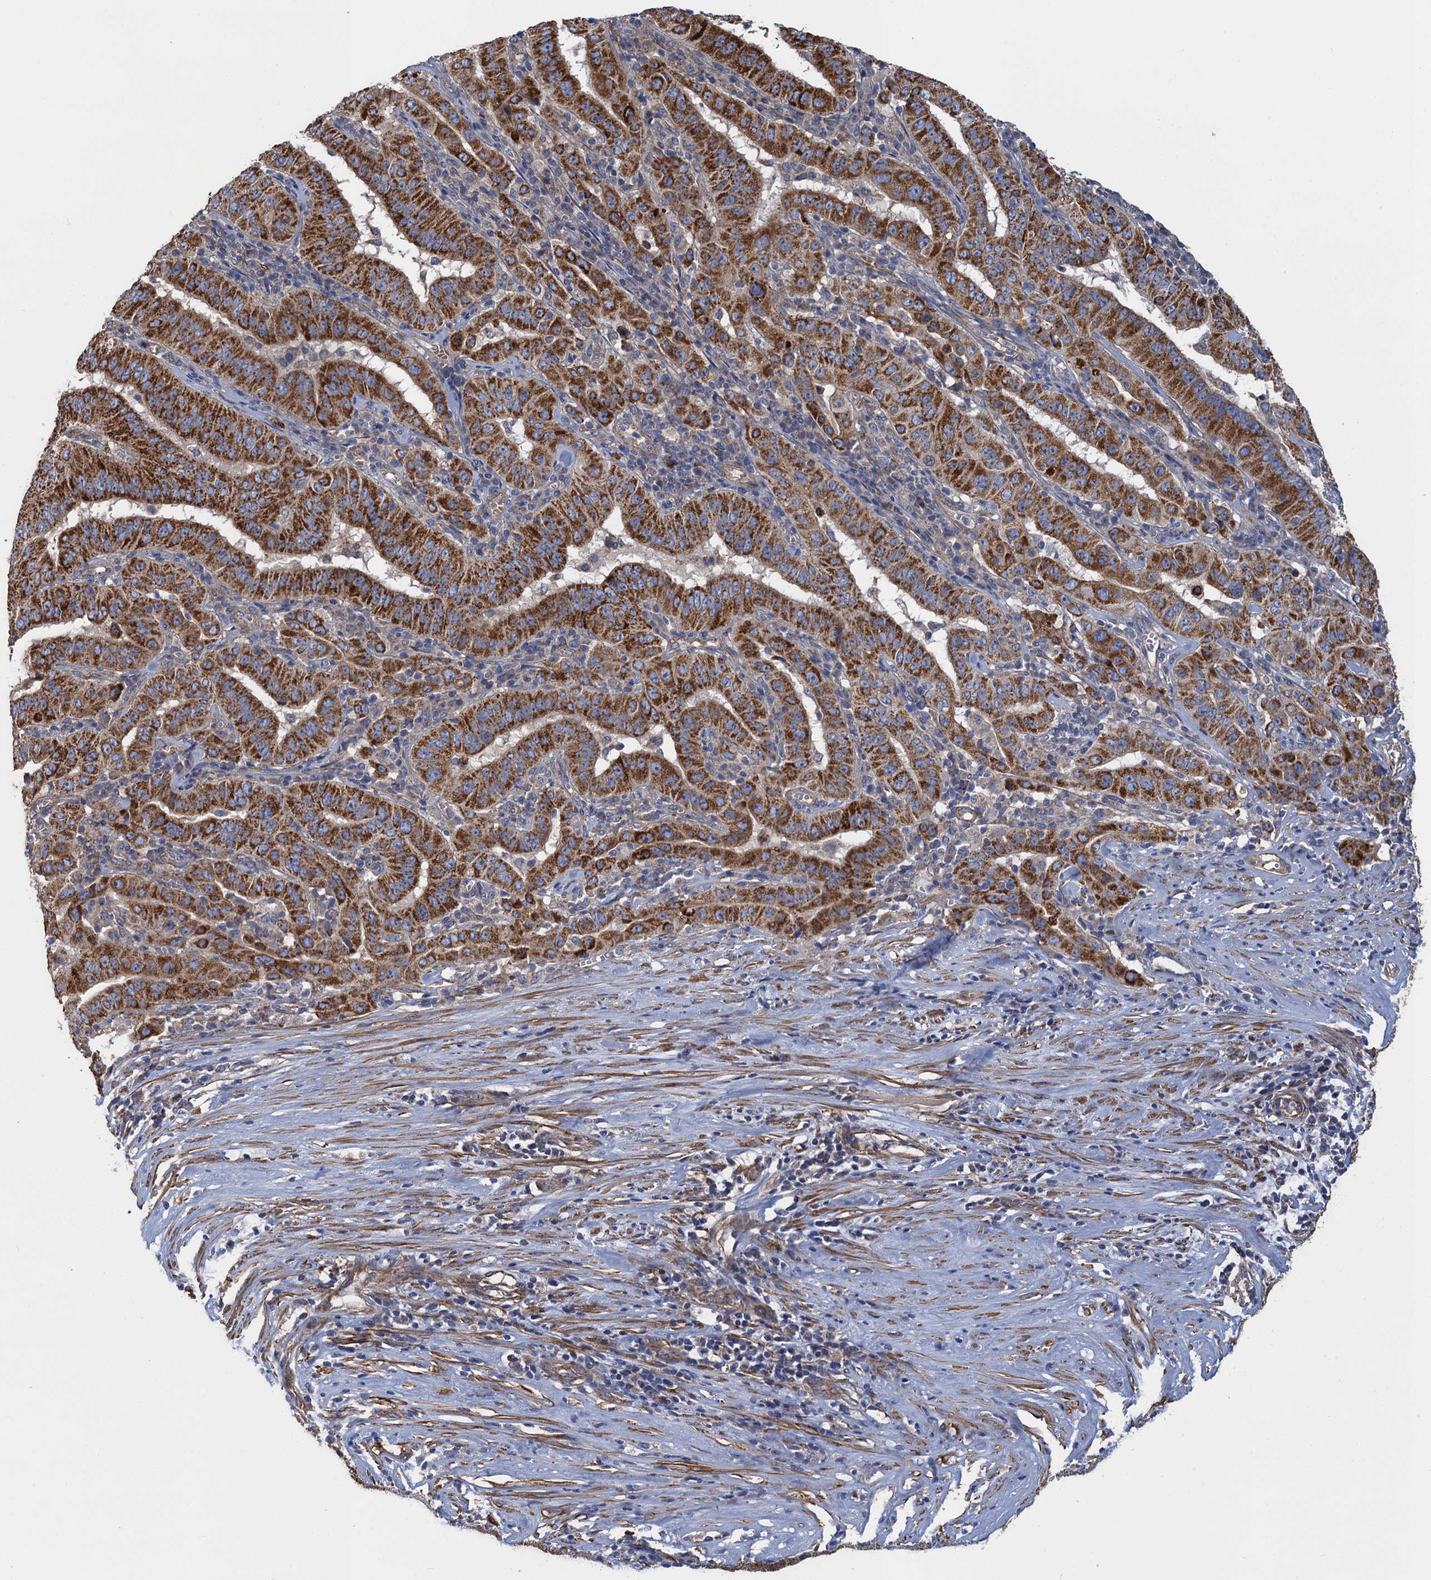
{"staining": {"intensity": "strong", "quantity": ">75%", "location": "cytoplasmic/membranous"}, "tissue": "pancreatic cancer", "cell_type": "Tumor cells", "image_type": "cancer", "snomed": [{"axis": "morphology", "description": "Adenocarcinoma, NOS"}, {"axis": "topography", "description": "Pancreas"}], "caption": "Immunohistochemical staining of human pancreatic adenocarcinoma shows strong cytoplasmic/membranous protein staining in approximately >75% of tumor cells.", "gene": "GCSH", "patient": {"sex": "male", "age": 63}}